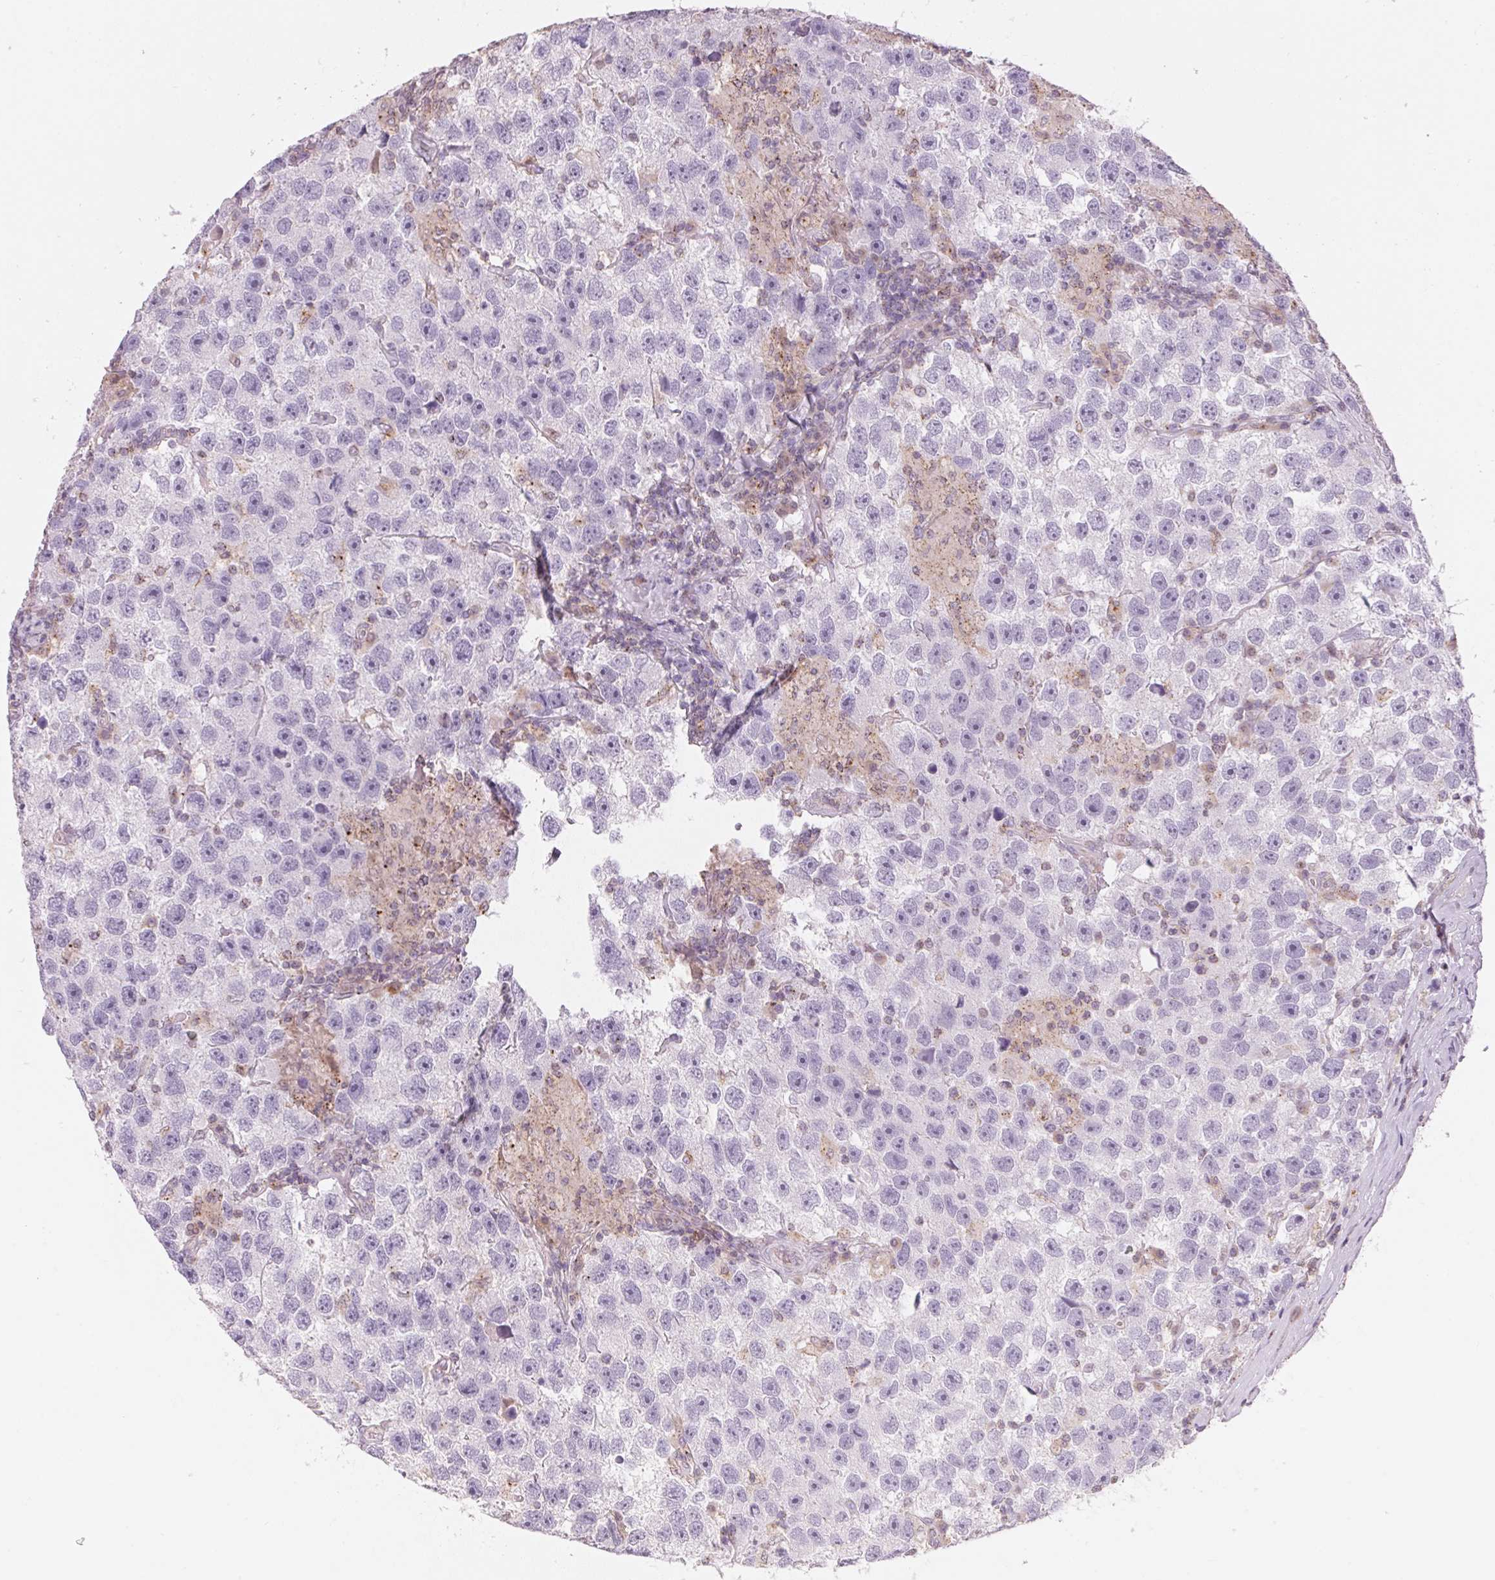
{"staining": {"intensity": "negative", "quantity": "none", "location": "none"}, "tissue": "testis cancer", "cell_type": "Tumor cells", "image_type": "cancer", "snomed": [{"axis": "morphology", "description": "Seminoma, NOS"}, {"axis": "topography", "description": "Testis"}], "caption": "DAB (3,3'-diaminobenzidine) immunohistochemical staining of seminoma (testis) demonstrates no significant expression in tumor cells.", "gene": "HOXB13", "patient": {"sex": "male", "age": 26}}